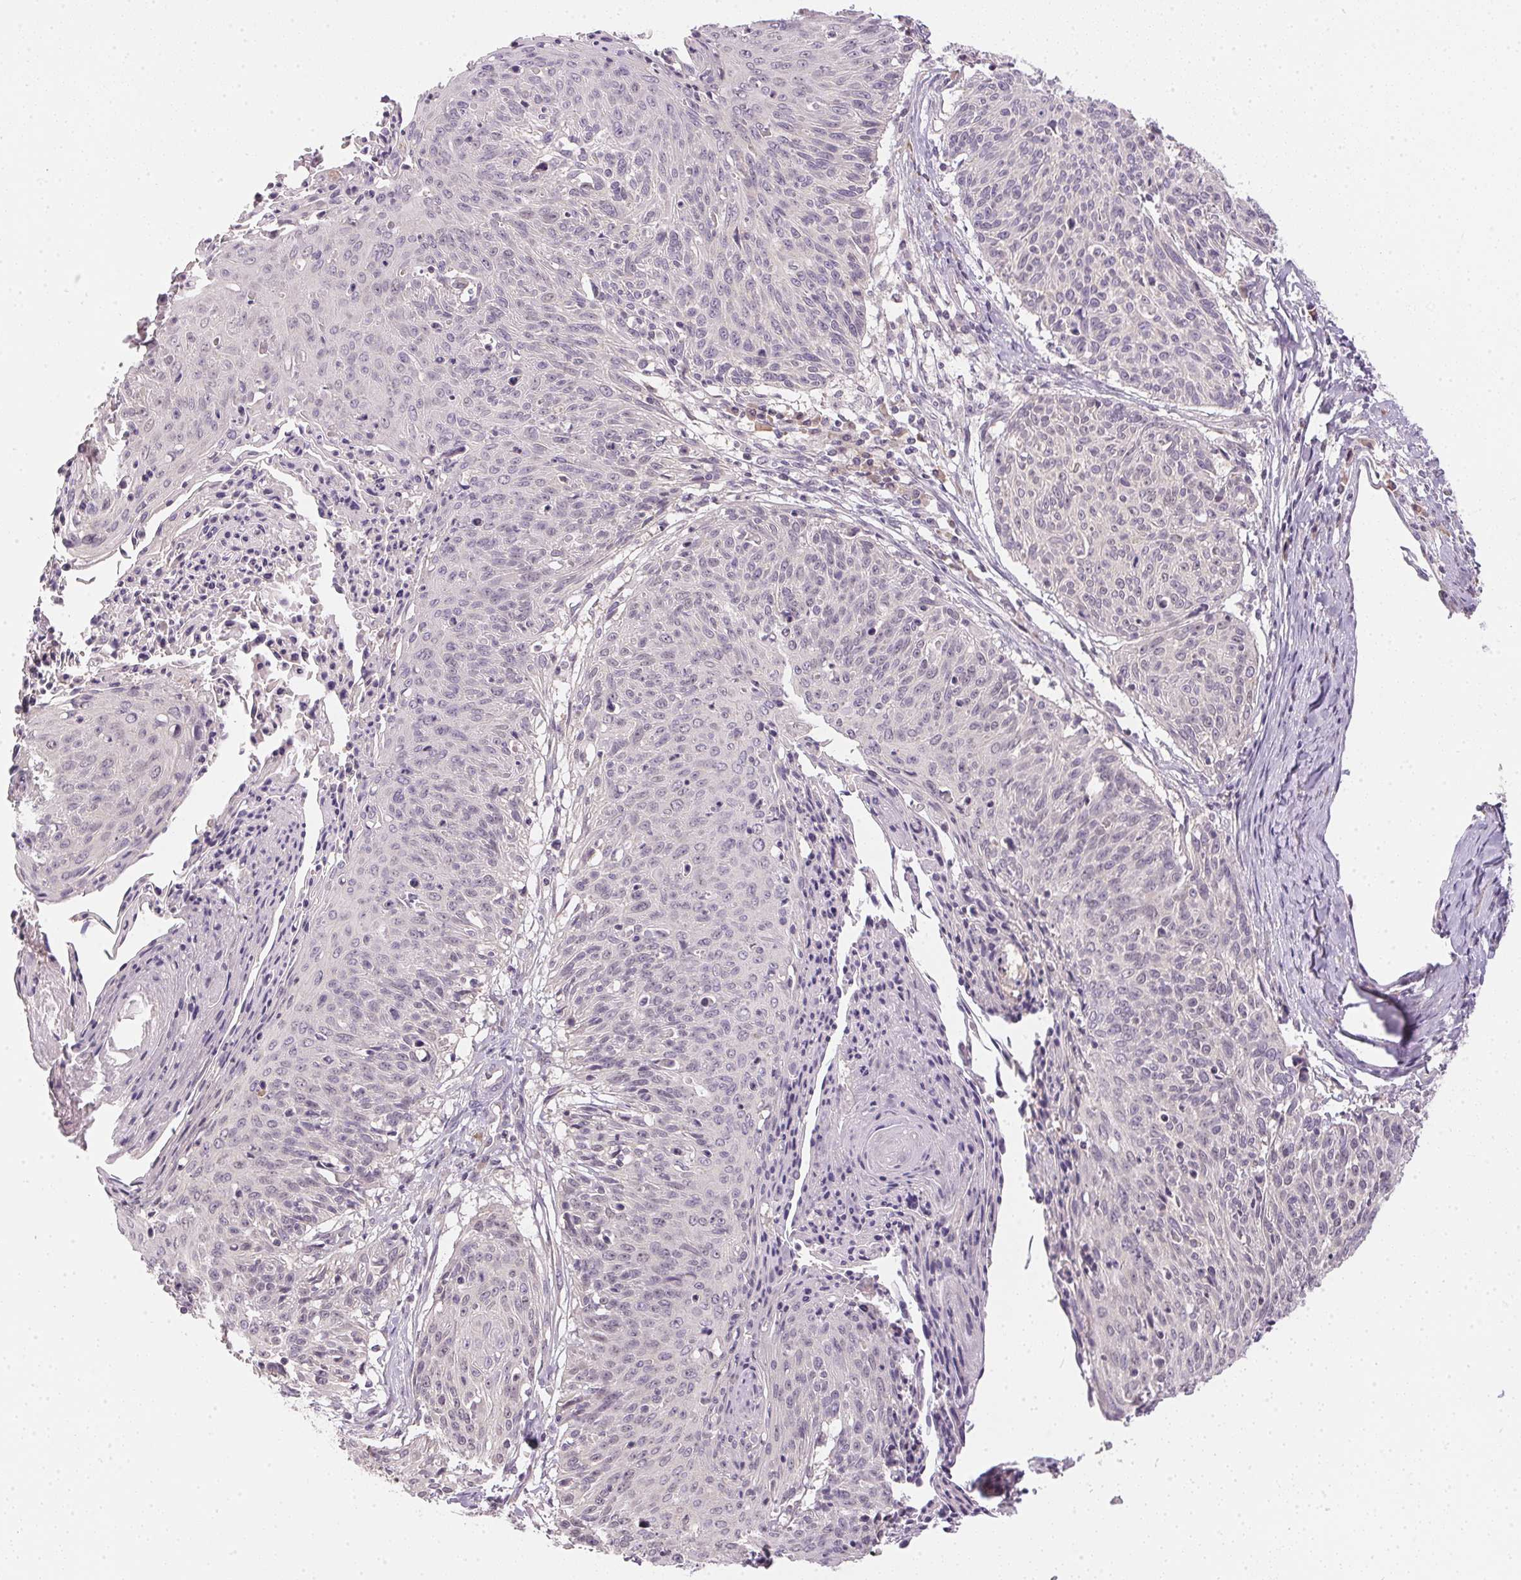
{"staining": {"intensity": "negative", "quantity": "none", "location": "none"}, "tissue": "cervical cancer", "cell_type": "Tumor cells", "image_type": "cancer", "snomed": [{"axis": "morphology", "description": "Squamous cell carcinoma, NOS"}, {"axis": "topography", "description": "Cervix"}], "caption": "High power microscopy histopathology image of an IHC micrograph of cervical cancer (squamous cell carcinoma), revealing no significant staining in tumor cells.", "gene": "TTC23L", "patient": {"sex": "female", "age": 45}}